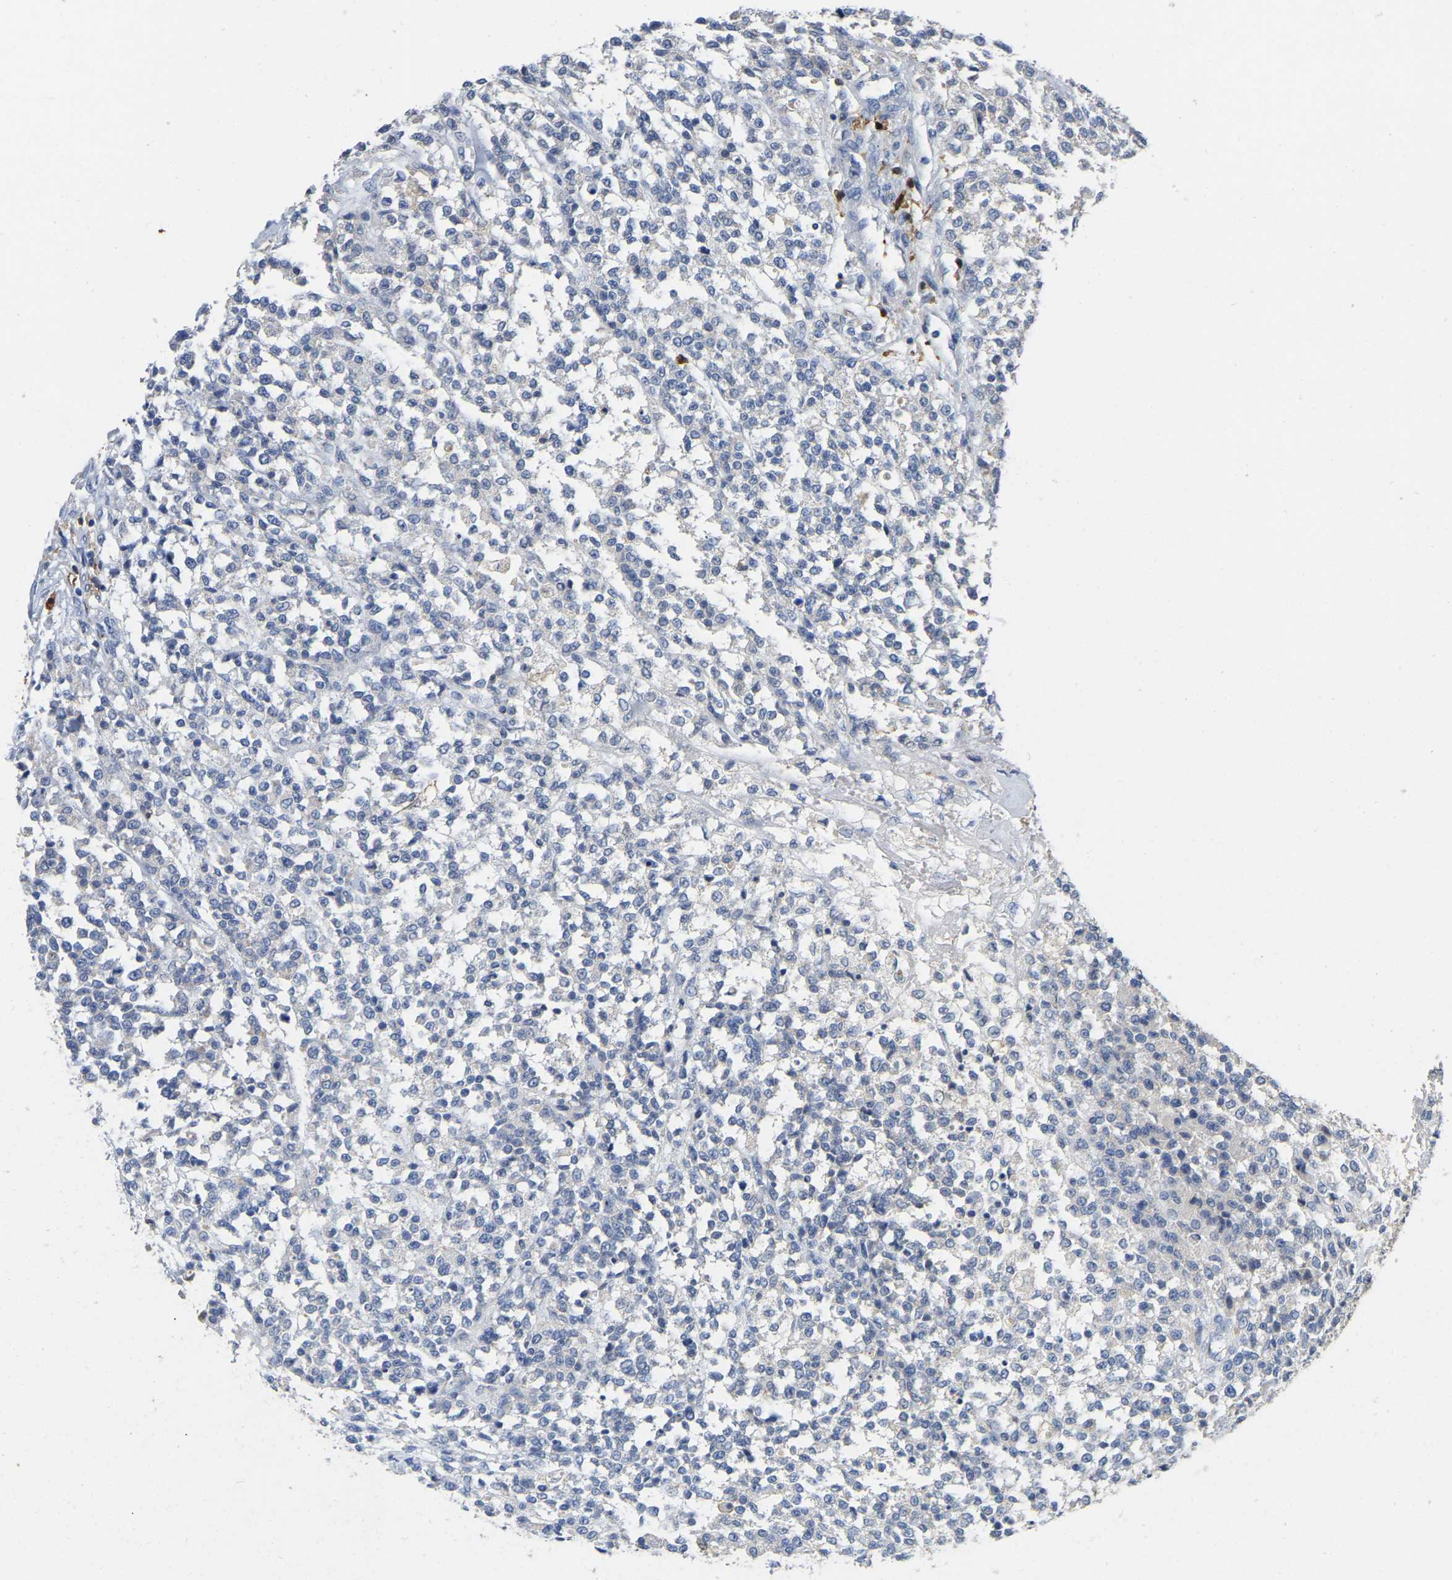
{"staining": {"intensity": "negative", "quantity": "none", "location": "none"}, "tissue": "testis cancer", "cell_type": "Tumor cells", "image_type": "cancer", "snomed": [{"axis": "morphology", "description": "Seminoma, NOS"}, {"axis": "topography", "description": "Testis"}], "caption": "Immunohistochemistry histopathology image of neoplastic tissue: testis seminoma stained with DAB (3,3'-diaminobenzidine) shows no significant protein expression in tumor cells.", "gene": "ULBP2", "patient": {"sex": "male", "age": 59}}